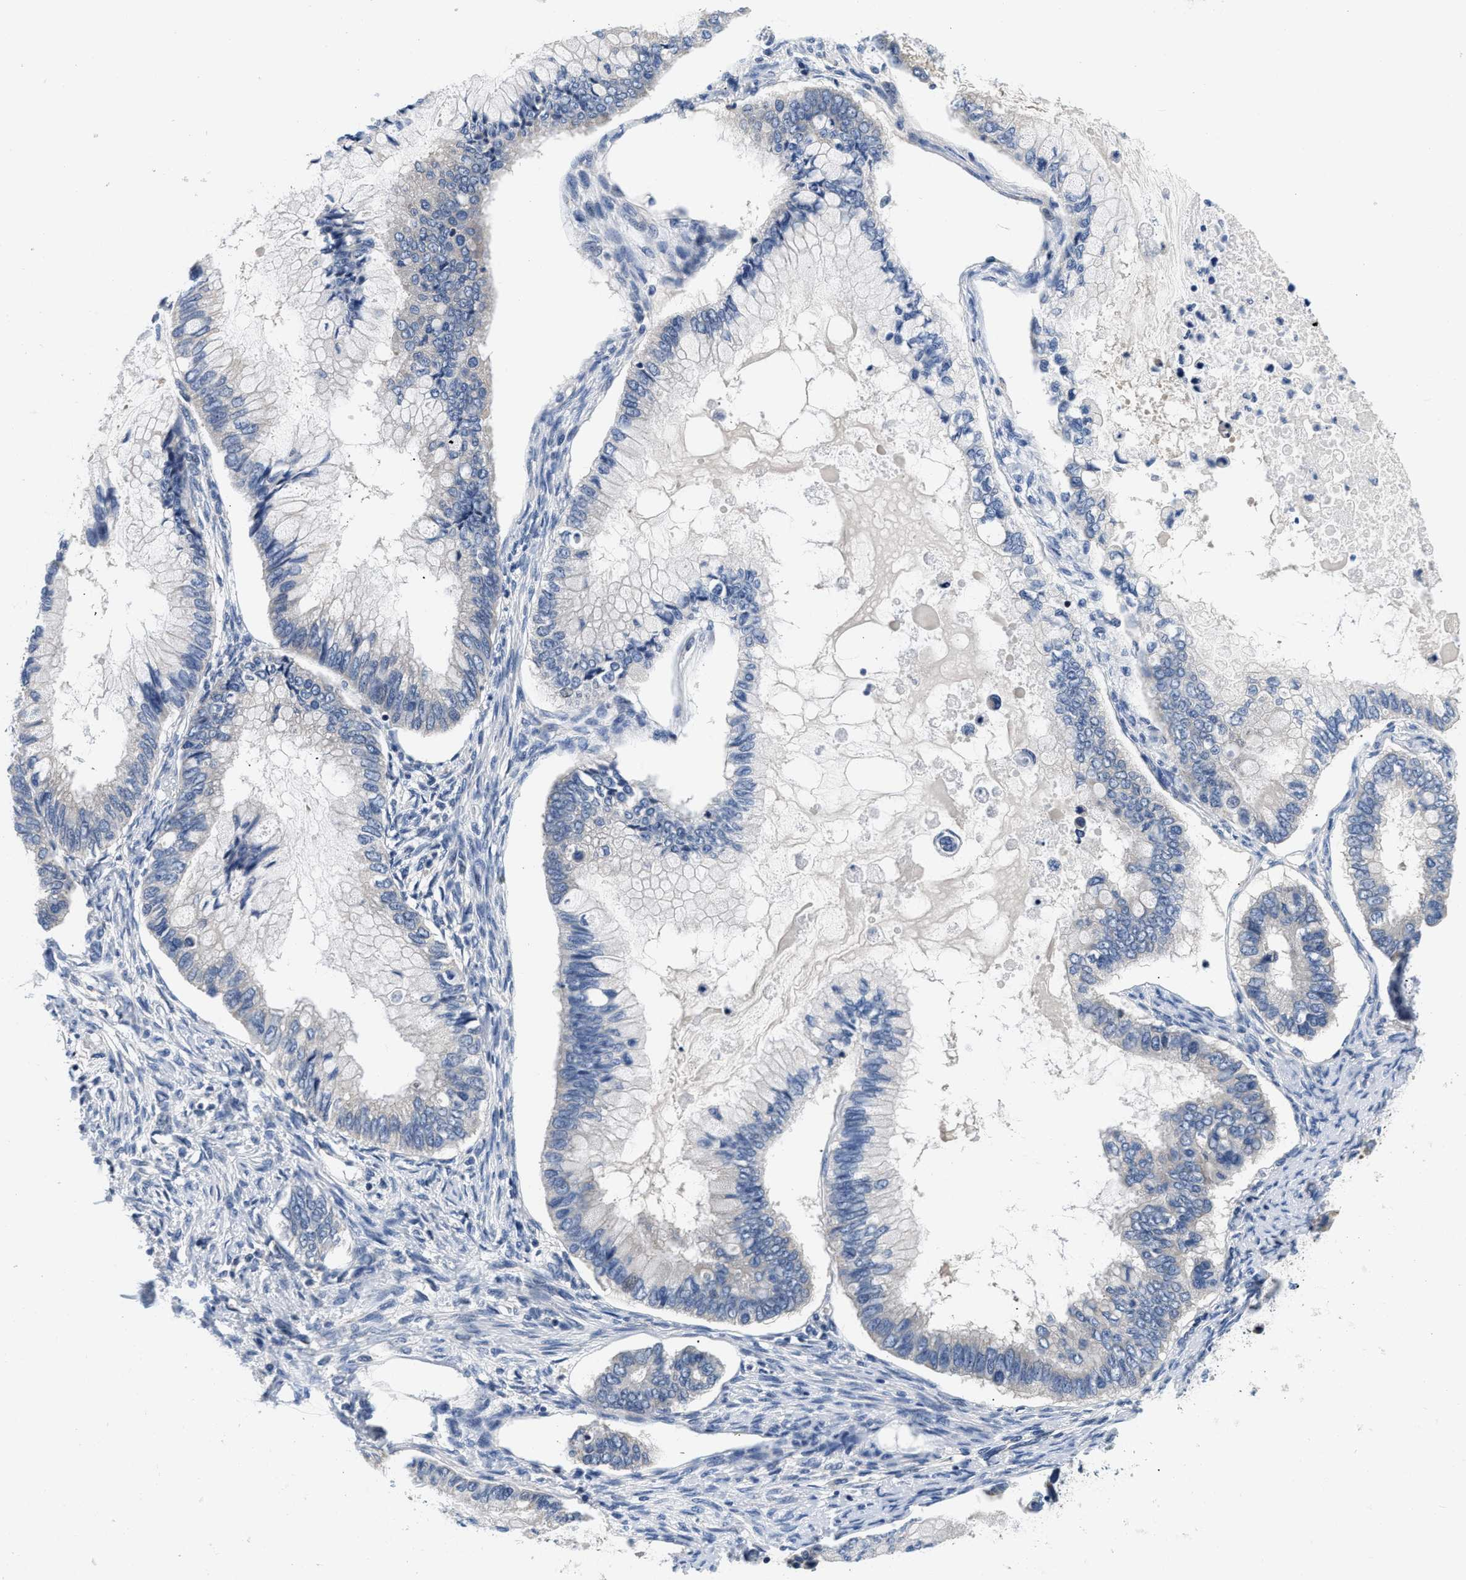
{"staining": {"intensity": "negative", "quantity": "none", "location": "none"}, "tissue": "ovarian cancer", "cell_type": "Tumor cells", "image_type": "cancer", "snomed": [{"axis": "morphology", "description": "Cystadenocarcinoma, mucinous, NOS"}, {"axis": "topography", "description": "Ovary"}], "caption": "This image is of ovarian mucinous cystadenocarcinoma stained with immunohistochemistry (IHC) to label a protein in brown with the nuclei are counter-stained blue. There is no staining in tumor cells.", "gene": "PDP1", "patient": {"sex": "female", "age": 80}}